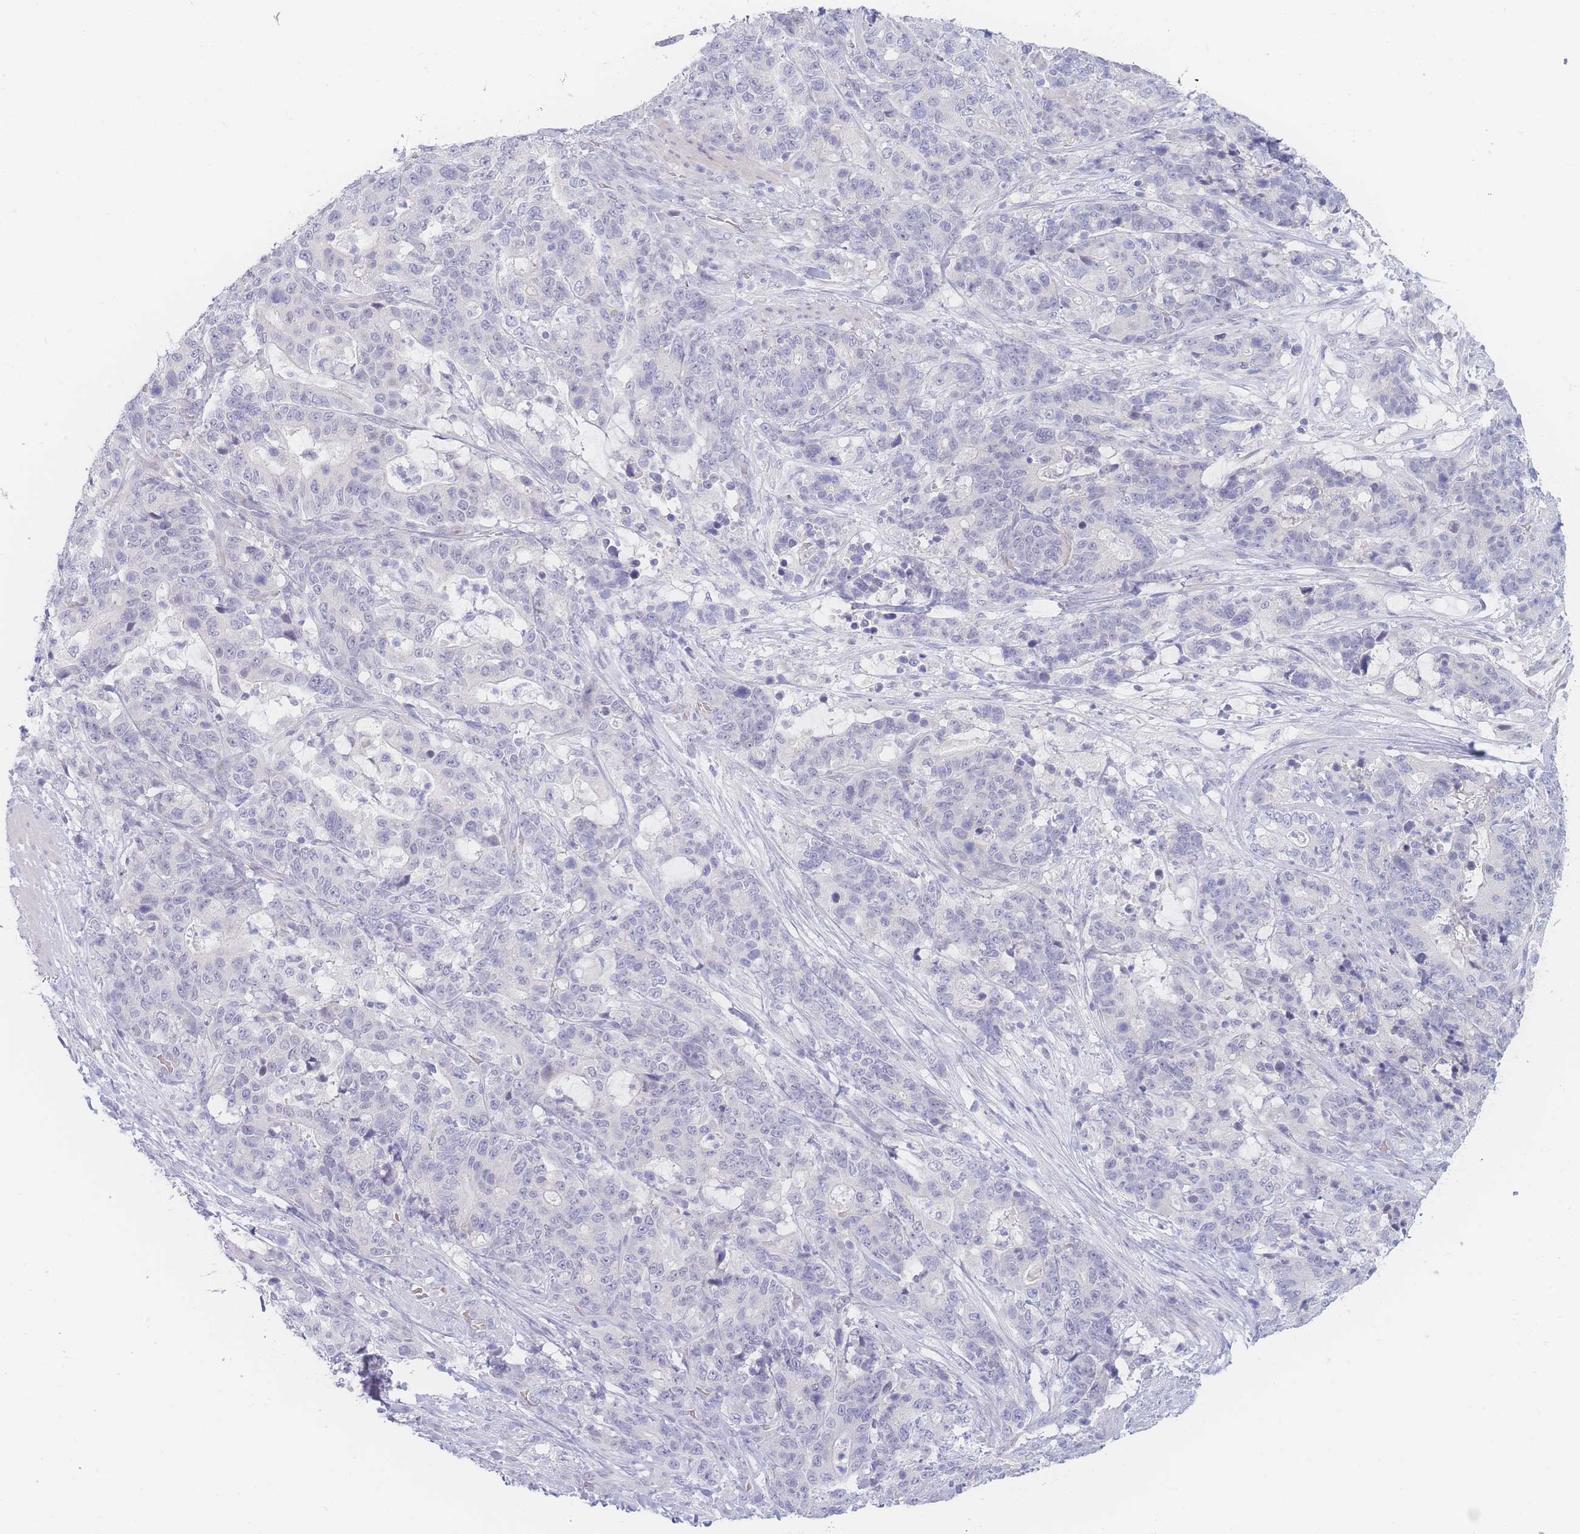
{"staining": {"intensity": "negative", "quantity": "none", "location": "none"}, "tissue": "stomach cancer", "cell_type": "Tumor cells", "image_type": "cancer", "snomed": [{"axis": "morphology", "description": "Normal tissue, NOS"}, {"axis": "morphology", "description": "Adenocarcinoma, NOS"}, {"axis": "topography", "description": "Stomach"}], "caption": "There is no significant expression in tumor cells of stomach adenocarcinoma. Brightfield microscopy of immunohistochemistry (IHC) stained with DAB (brown) and hematoxylin (blue), captured at high magnification.", "gene": "PRSS22", "patient": {"sex": "female", "age": 64}}